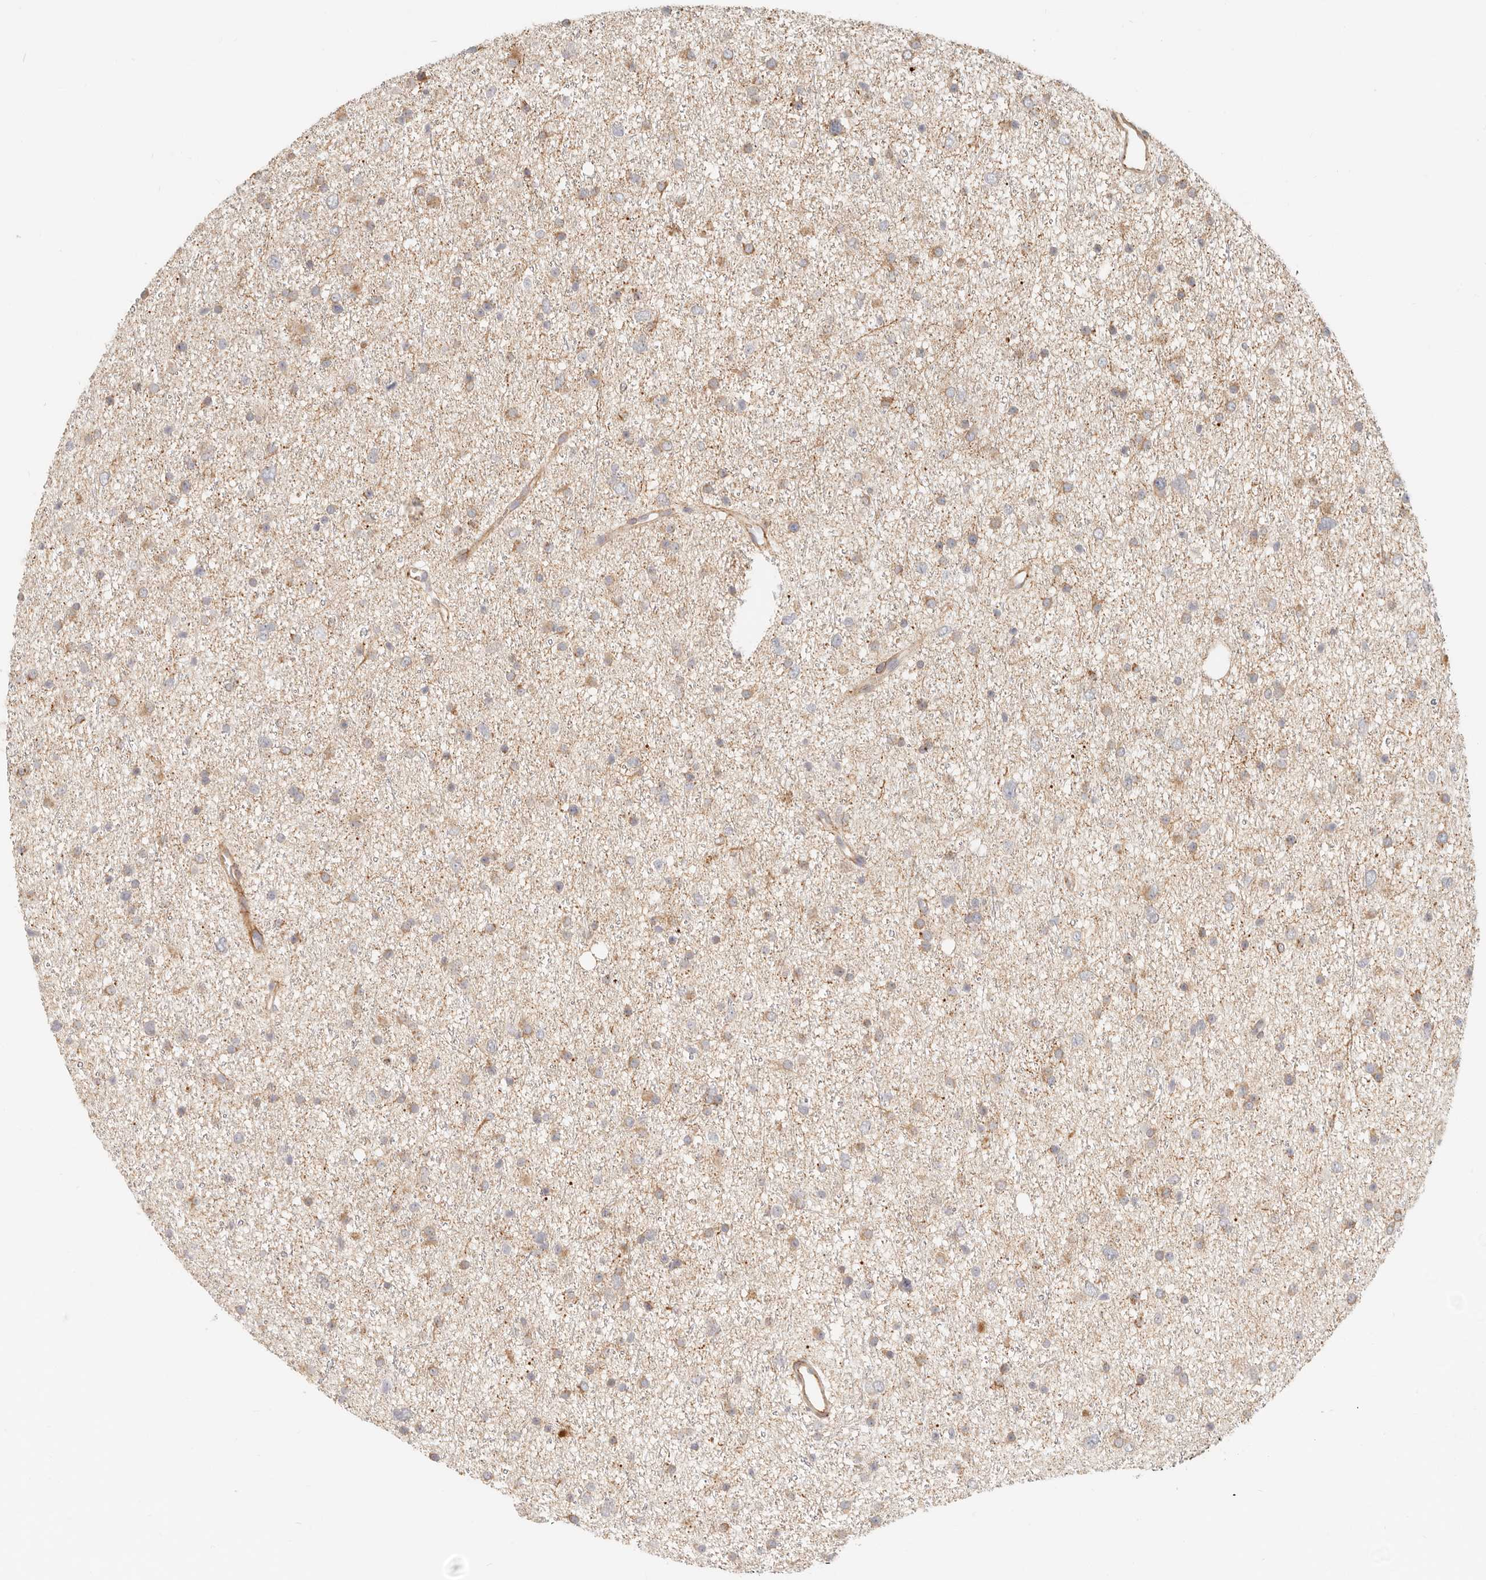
{"staining": {"intensity": "weak", "quantity": "25%-75%", "location": "cytoplasmic/membranous"}, "tissue": "glioma", "cell_type": "Tumor cells", "image_type": "cancer", "snomed": [{"axis": "morphology", "description": "Glioma, malignant, Low grade"}, {"axis": "topography", "description": "Cerebral cortex"}], "caption": "There is low levels of weak cytoplasmic/membranous staining in tumor cells of malignant low-grade glioma, as demonstrated by immunohistochemical staining (brown color).", "gene": "SASS6", "patient": {"sex": "female", "age": 39}}